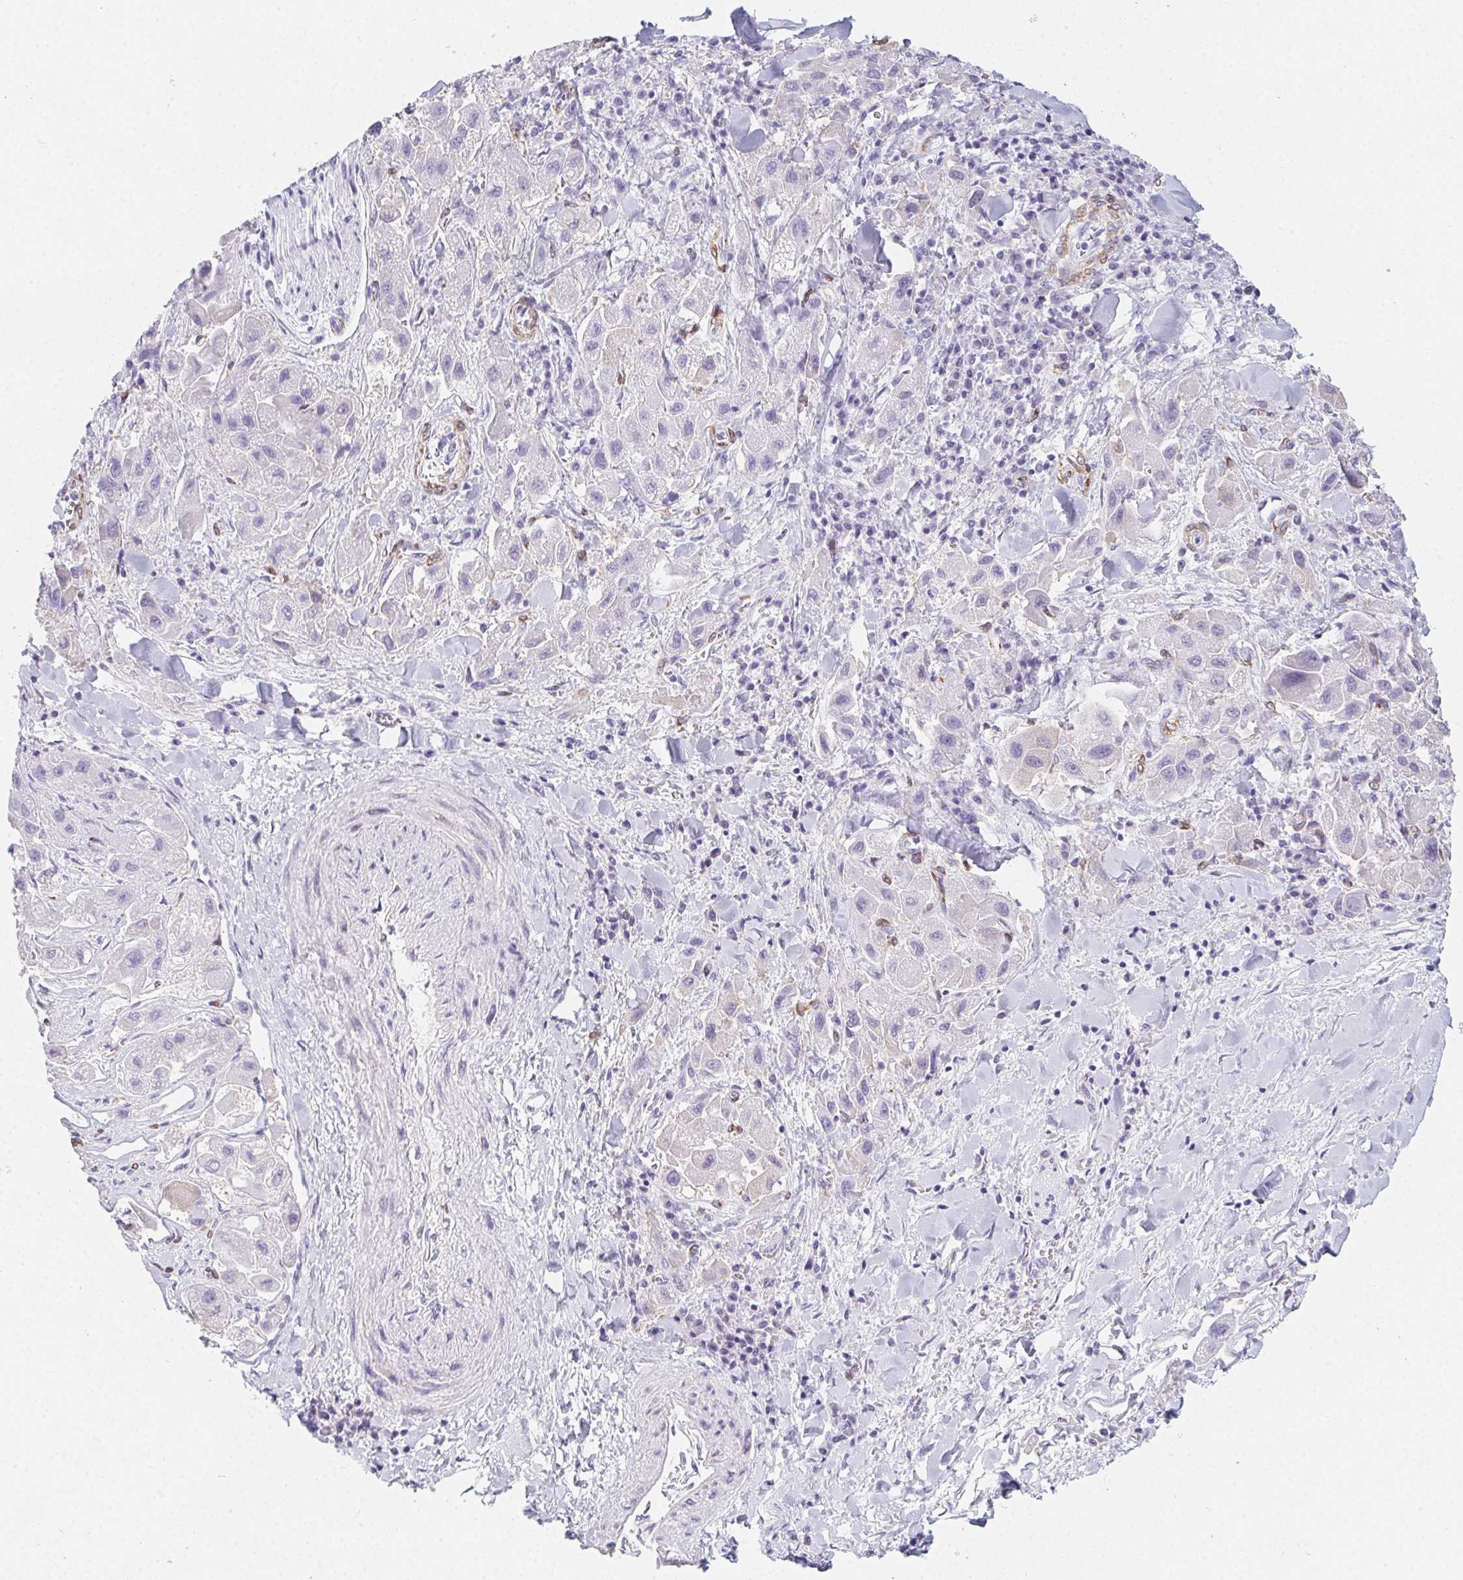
{"staining": {"intensity": "negative", "quantity": "none", "location": "none"}, "tissue": "liver cancer", "cell_type": "Tumor cells", "image_type": "cancer", "snomed": [{"axis": "morphology", "description": "Carcinoma, Hepatocellular, NOS"}, {"axis": "topography", "description": "Liver"}], "caption": "The immunohistochemistry photomicrograph has no significant staining in tumor cells of liver cancer tissue.", "gene": "HRC", "patient": {"sex": "male", "age": 24}}